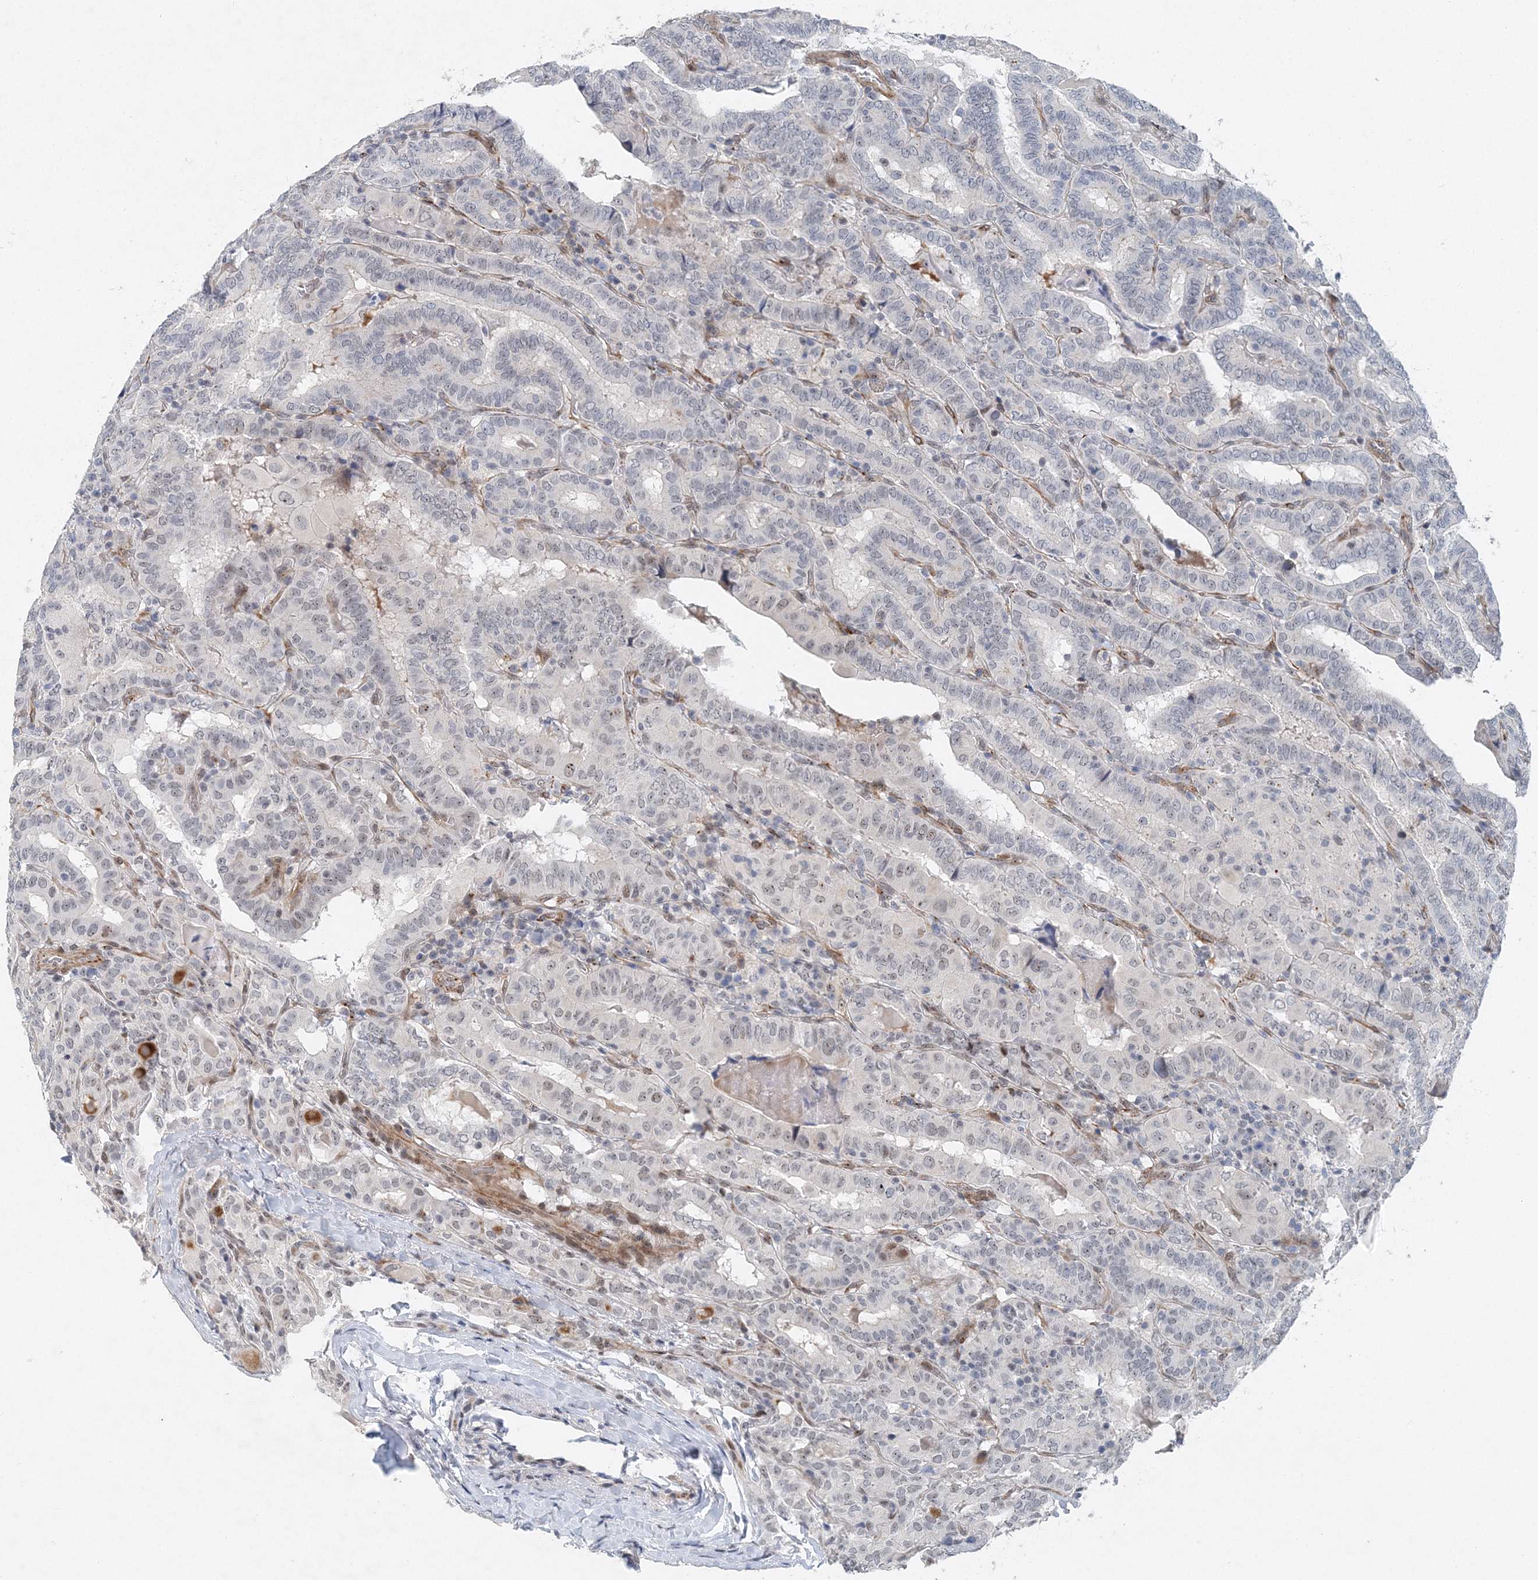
{"staining": {"intensity": "weak", "quantity": "<25%", "location": "nuclear"}, "tissue": "thyroid cancer", "cell_type": "Tumor cells", "image_type": "cancer", "snomed": [{"axis": "morphology", "description": "Papillary adenocarcinoma, NOS"}, {"axis": "topography", "description": "Thyroid gland"}], "caption": "IHC photomicrograph of human papillary adenocarcinoma (thyroid) stained for a protein (brown), which shows no positivity in tumor cells.", "gene": "UIMC1", "patient": {"sex": "female", "age": 72}}